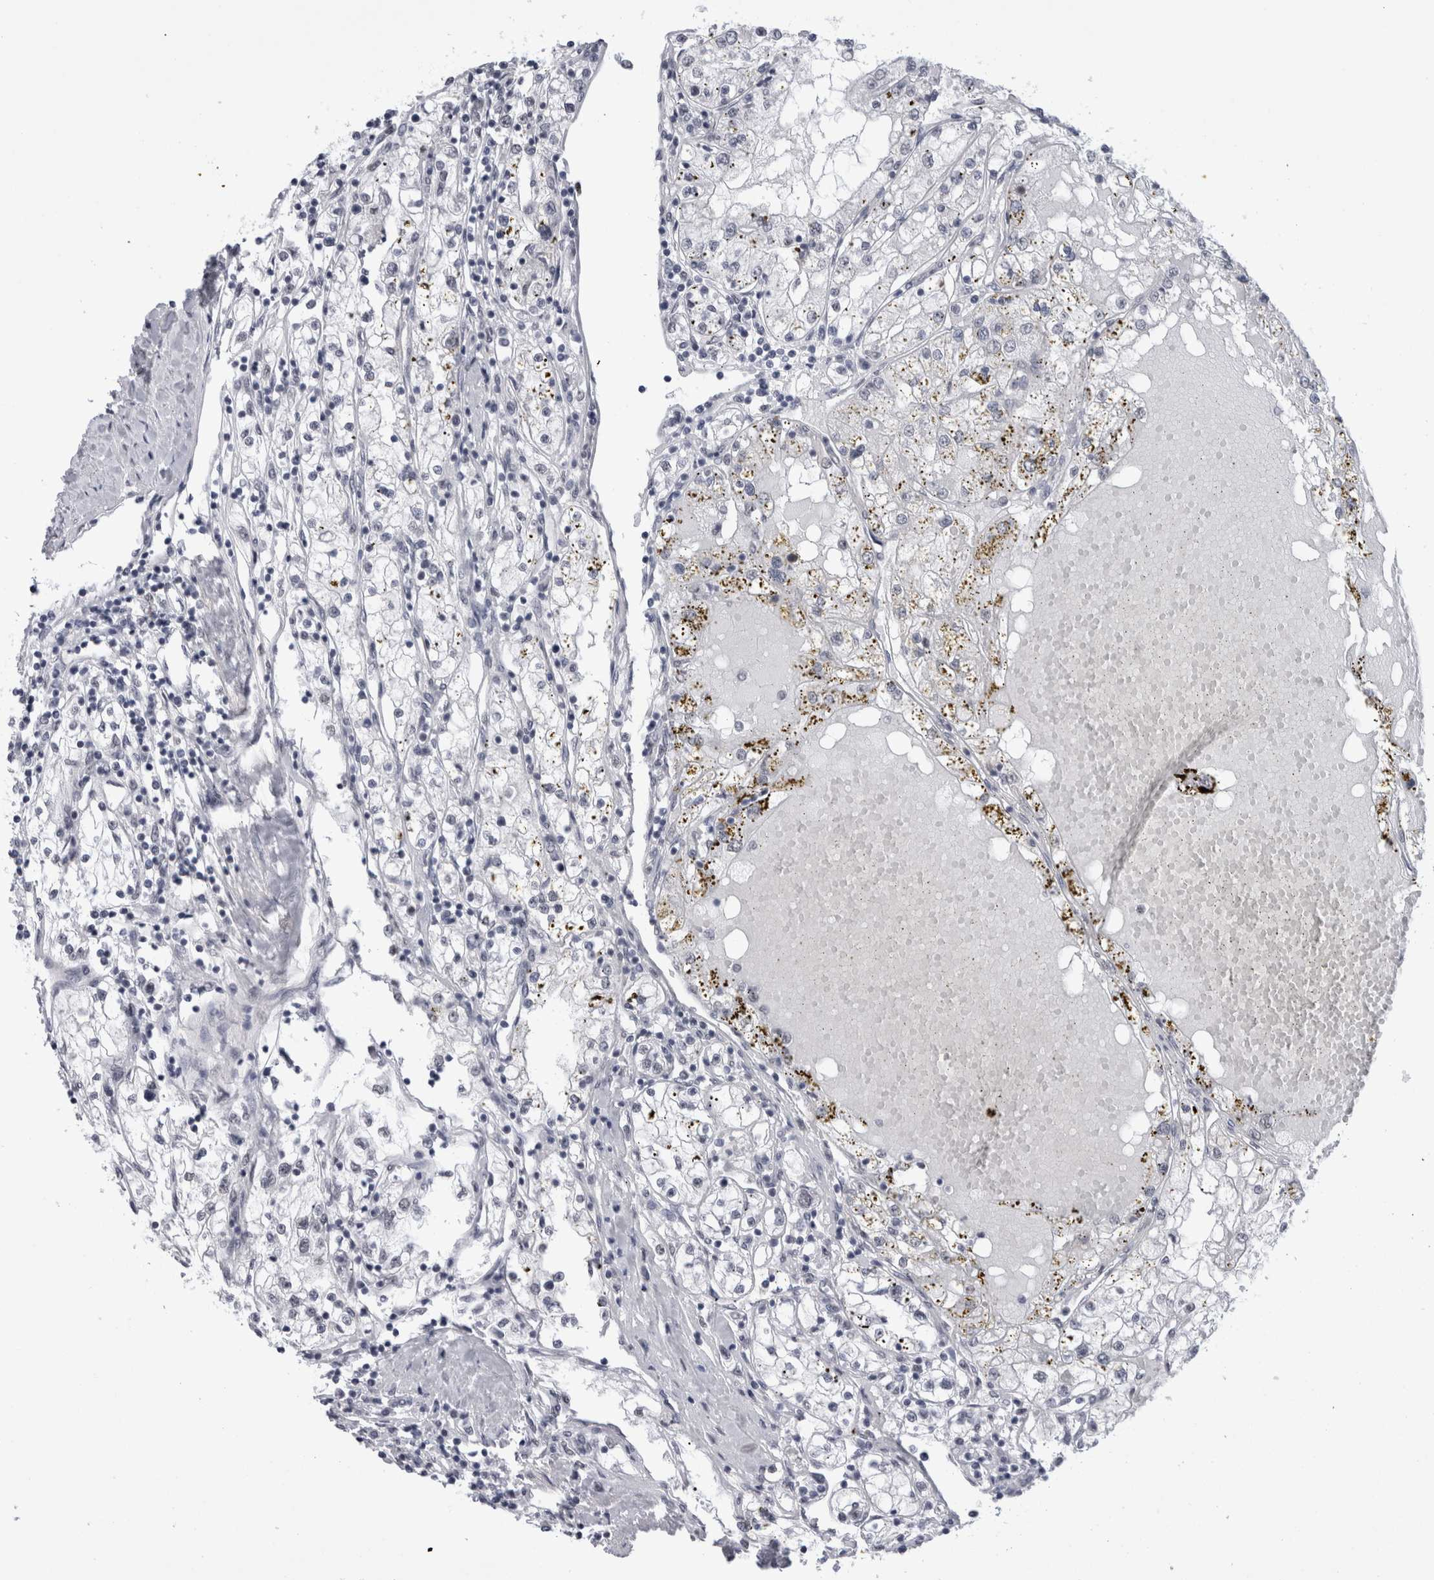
{"staining": {"intensity": "negative", "quantity": "none", "location": "none"}, "tissue": "renal cancer", "cell_type": "Tumor cells", "image_type": "cancer", "snomed": [{"axis": "morphology", "description": "Adenocarcinoma, NOS"}, {"axis": "topography", "description": "Kidney"}], "caption": "Immunohistochemistry of adenocarcinoma (renal) demonstrates no staining in tumor cells.", "gene": "API5", "patient": {"sex": "male", "age": 68}}